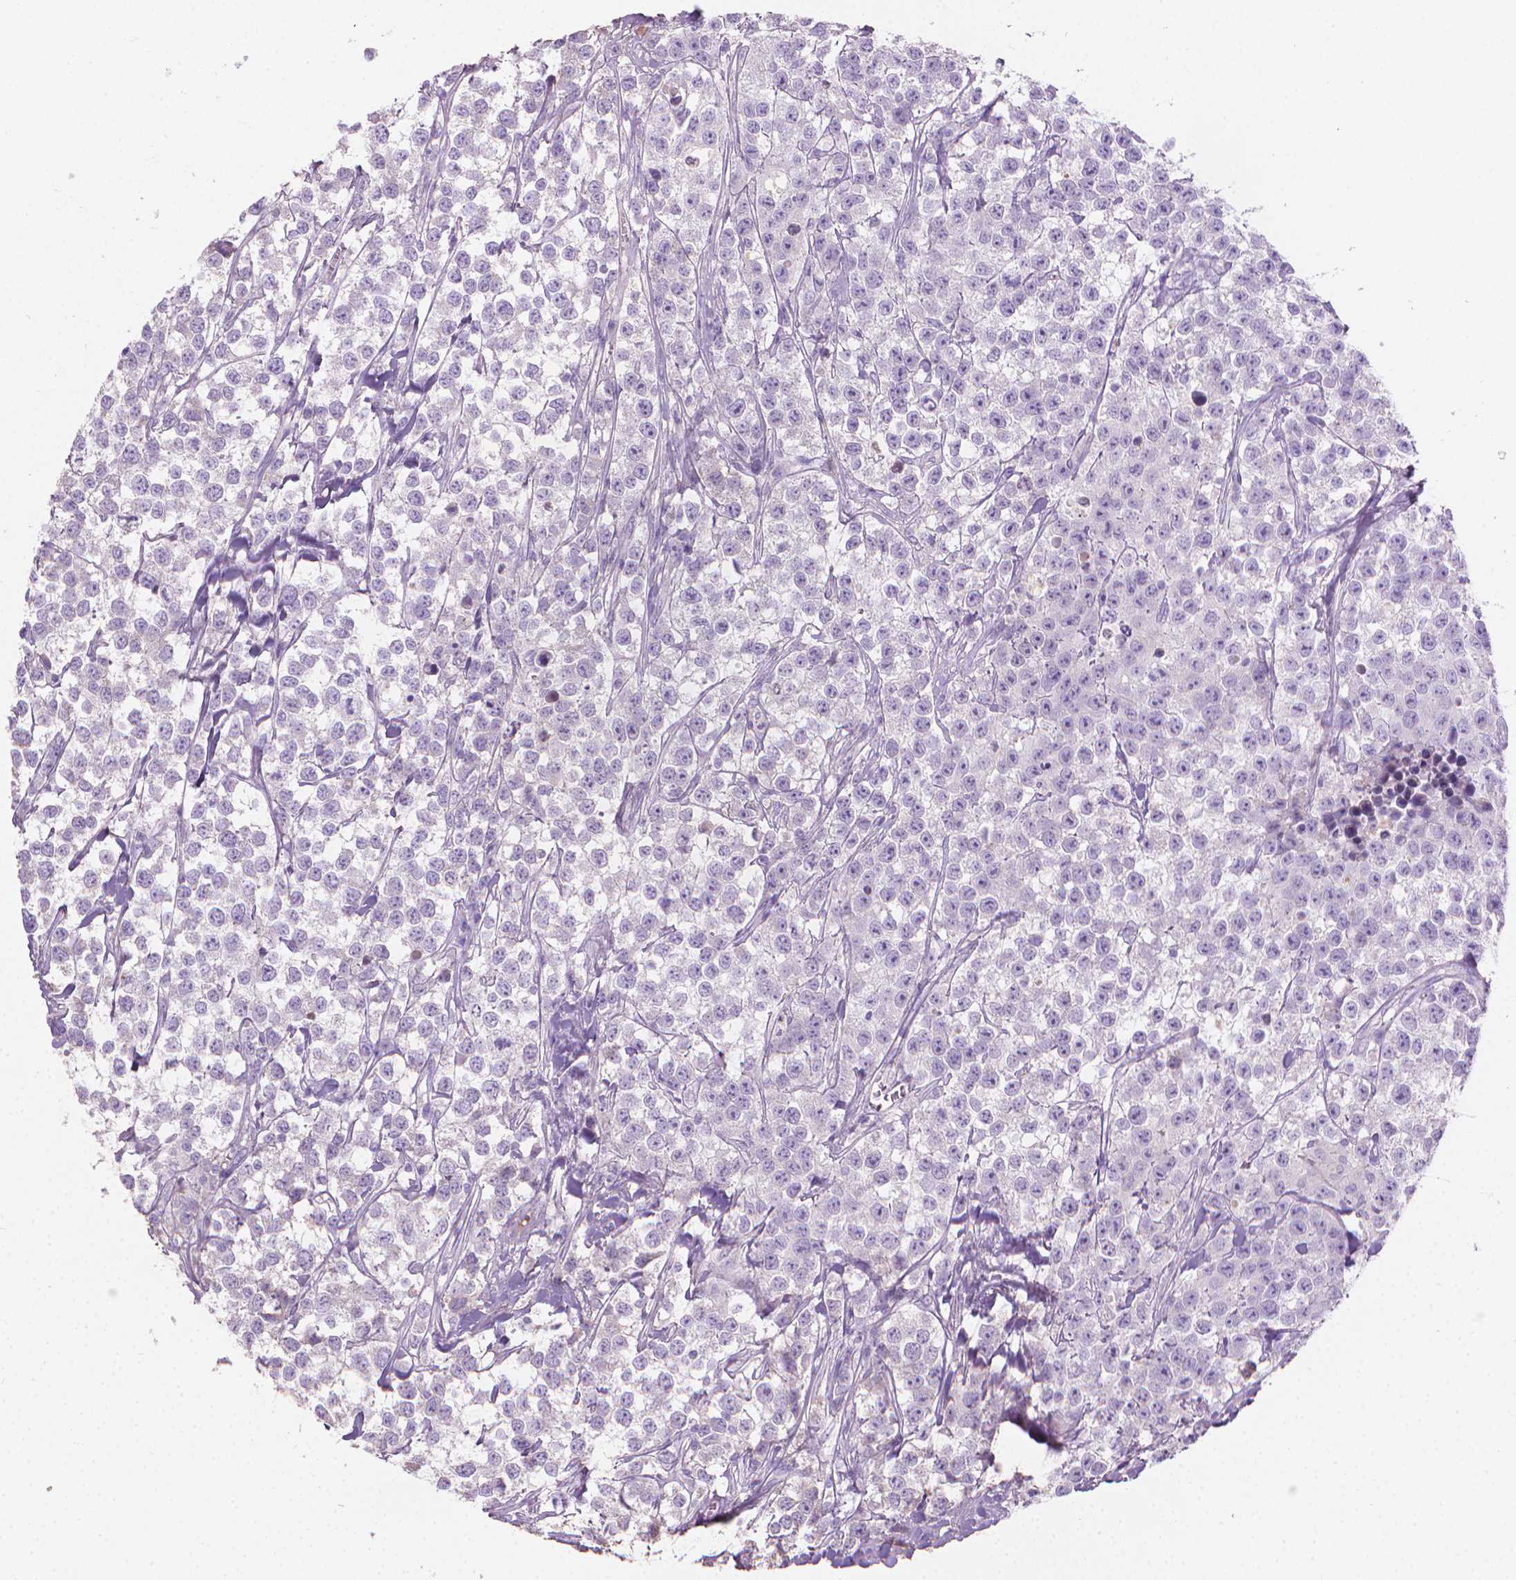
{"staining": {"intensity": "negative", "quantity": "none", "location": "none"}, "tissue": "testis cancer", "cell_type": "Tumor cells", "image_type": "cancer", "snomed": [{"axis": "morphology", "description": "Seminoma, NOS"}, {"axis": "topography", "description": "Testis"}], "caption": "Tumor cells show no significant staining in testis seminoma.", "gene": "CABCOCO1", "patient": {"sex": "male", "age": 59}}